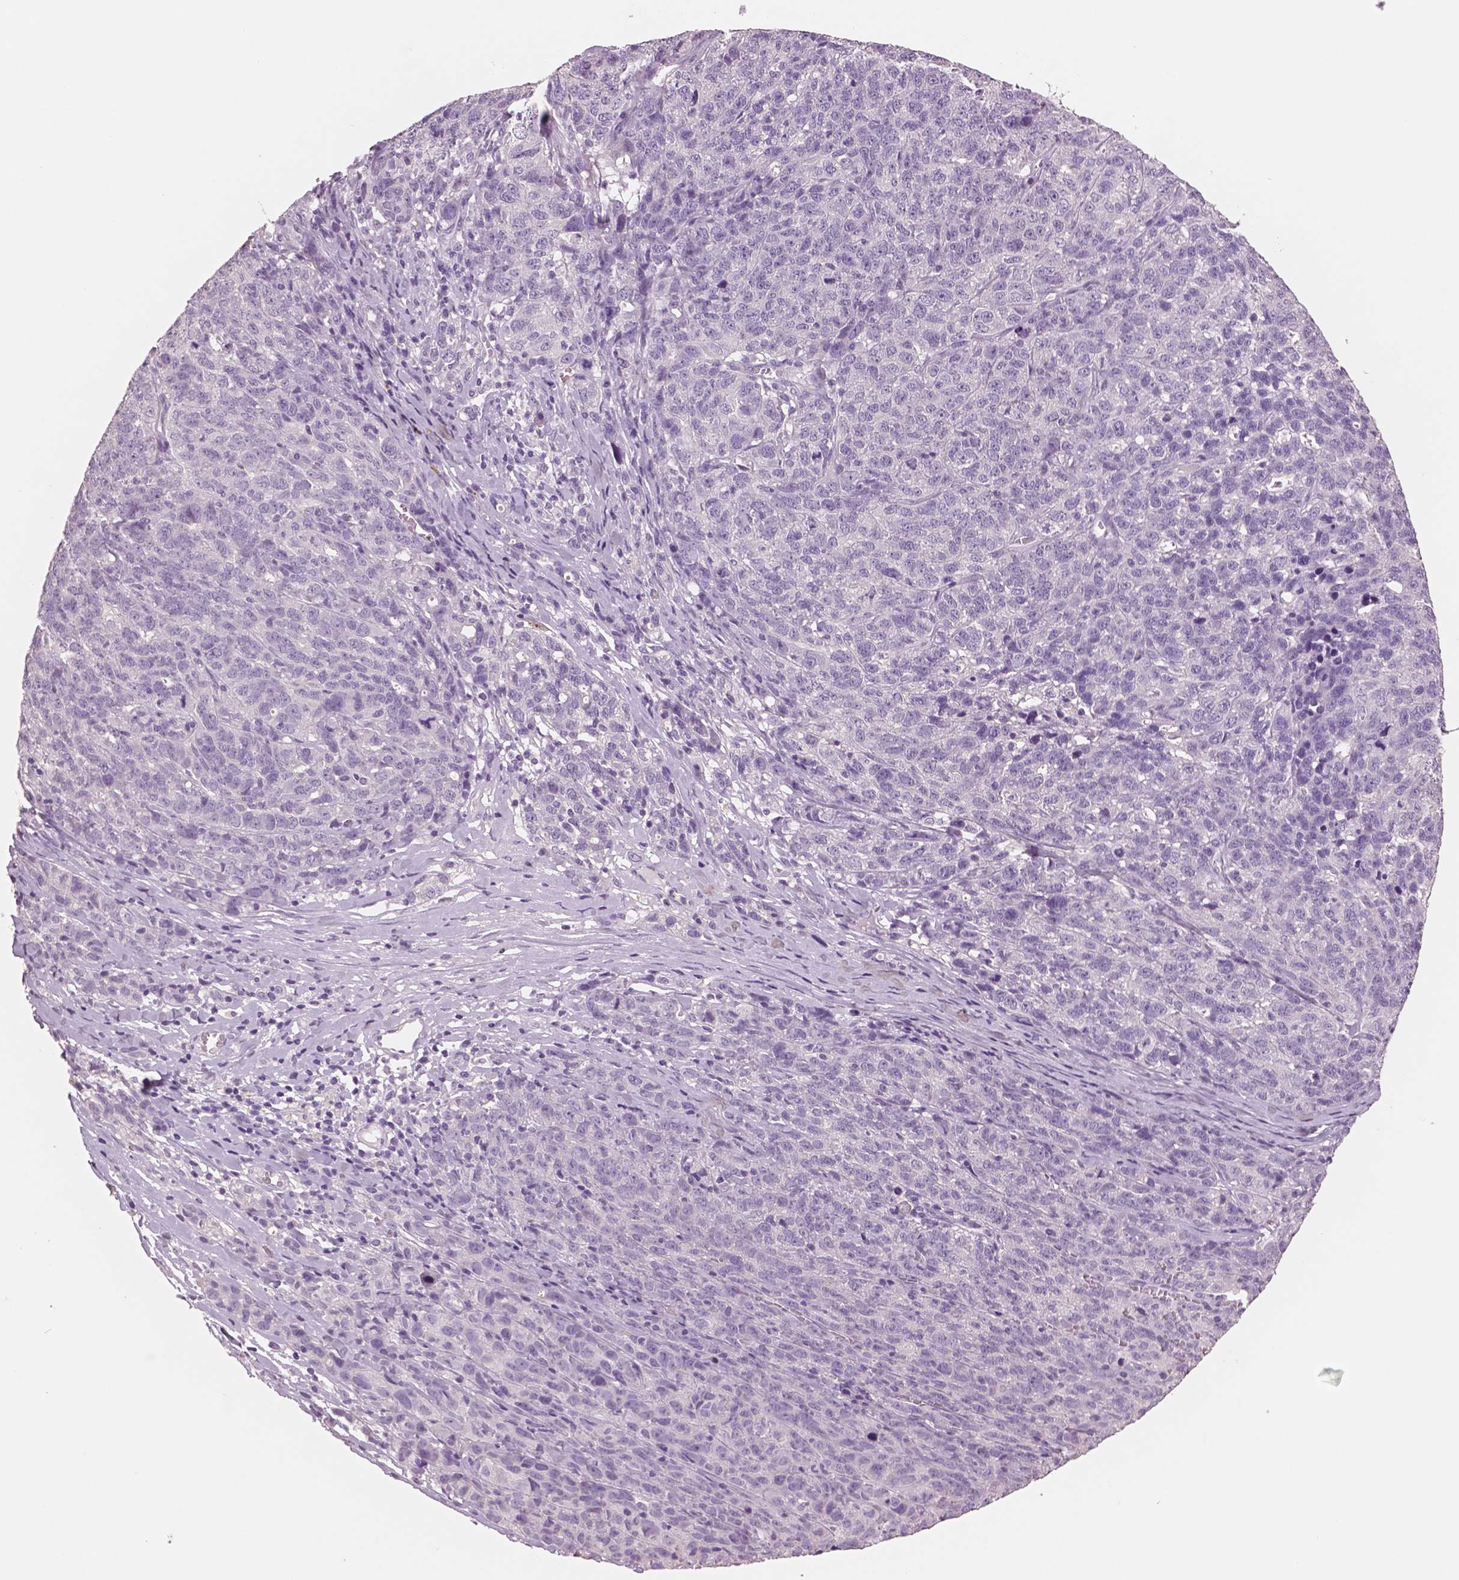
{"staining": {"intensity": "negative", "quantity": "none", "location": "none"}, "tissue": "ovarian cancer", "cell_type": "Tumor cells", "image_type": "cancer", "snomed": [{"axis": "morphology", "description": "Cystadenocarcinoma, serous, NOS"}, {"axis": "topography", "description": "Ovary"}], "caption": "Immunohistochemistry photomicrograph of neoplastic tissue: ovarian cancer stained with DAB displays no significant protein staining in tumor cells.", "gene": "NECAB2", "patient": {"sex": "female", "age": 71}}